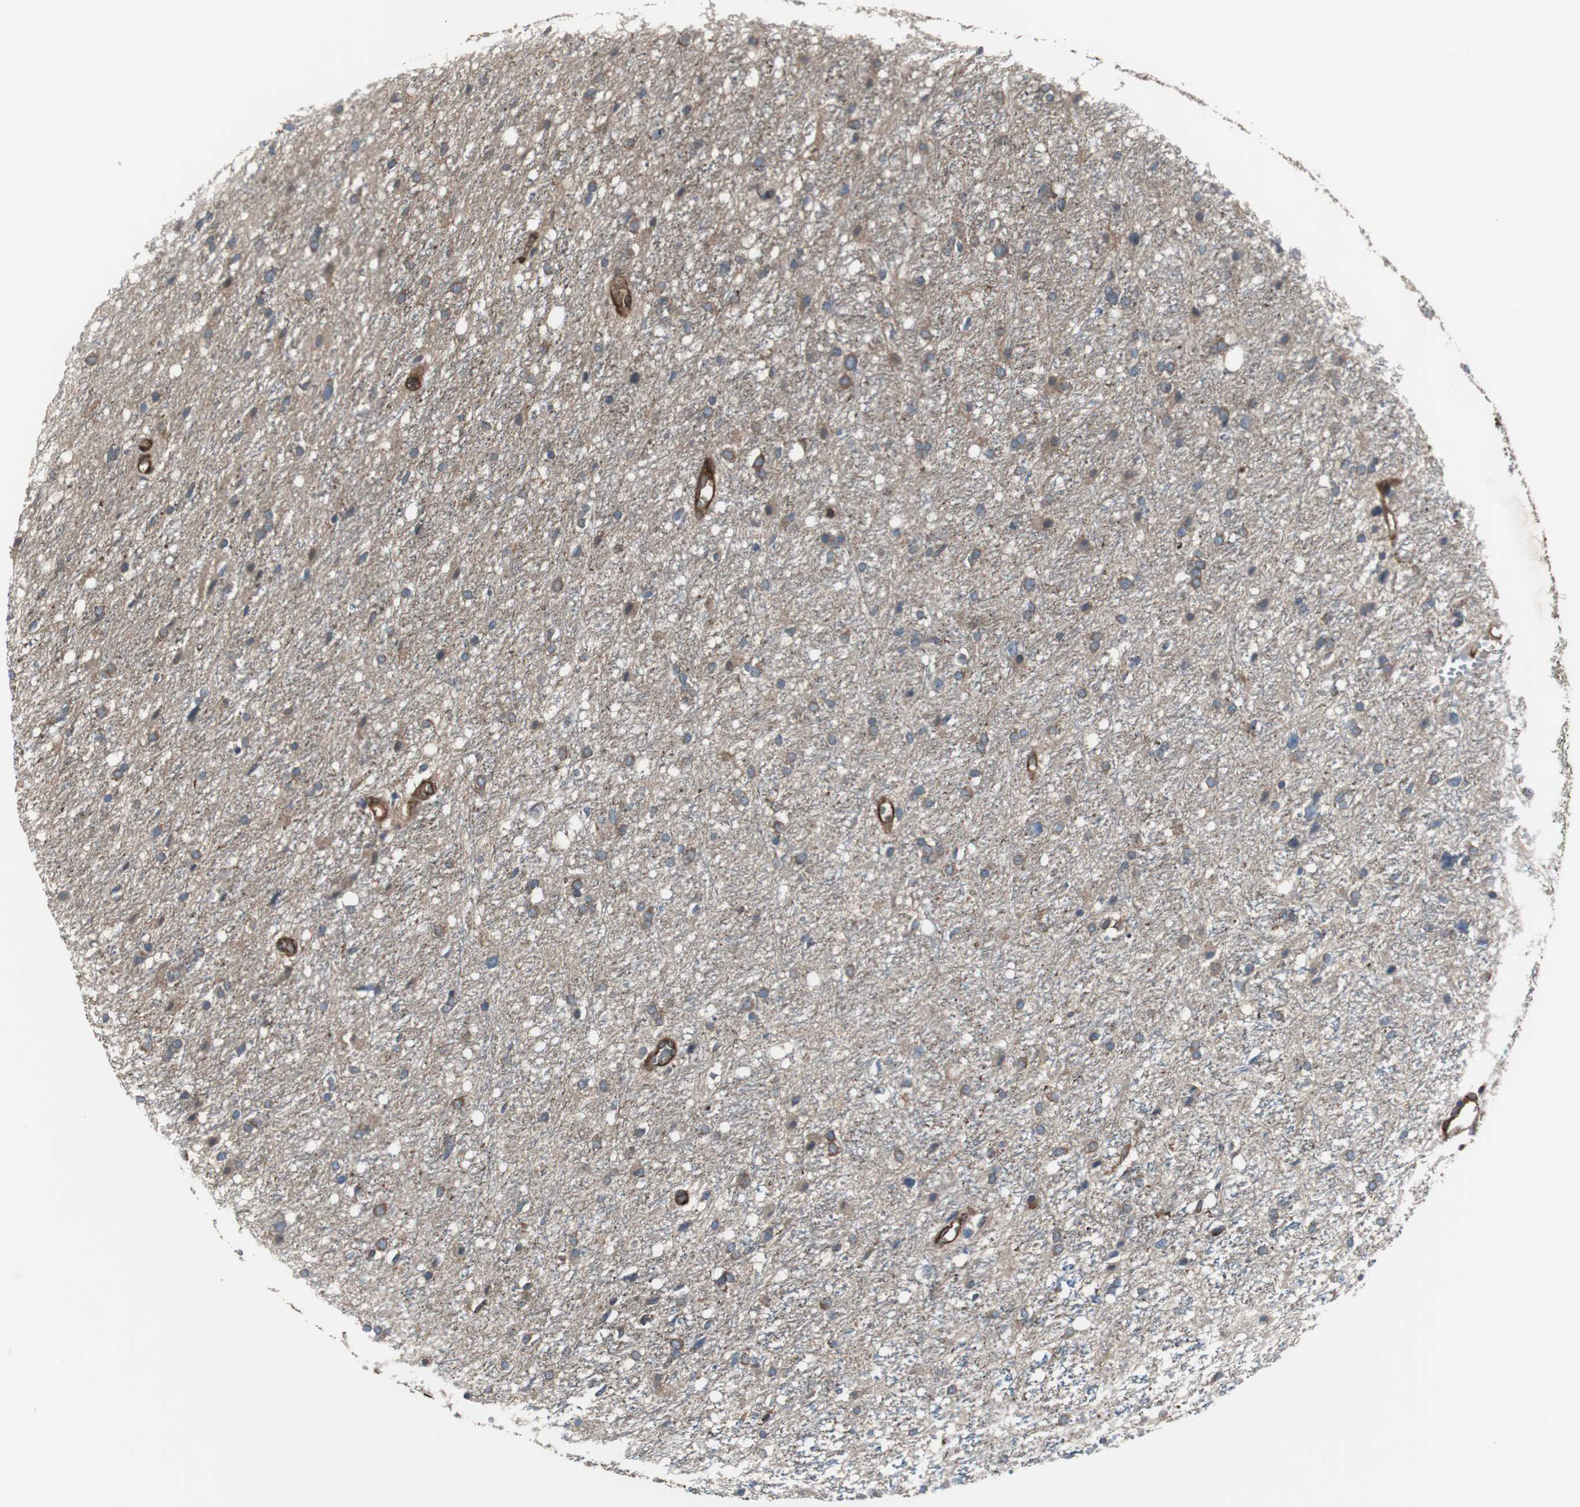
{"staining": {"intensity": "weak", "quantity": "25%-75%", "location": "cytoplasmic/membranous"}, "tissue": "glioma", "cell_type": "Tumor cells", "image_type": "cancer", "snomed": [{"axis": "morphology", "description": "Glioma, malignant, High grade"}, {"axis": "topography", "description": "Brain"}], "caption": "Weak cytoplasmic/membranous positivity is present in approximately 25%-75% of tumor cells in high-grade glioma (malignant).", "gene": "ACTN1", "patient": {"sex": "female", "age": 59}}